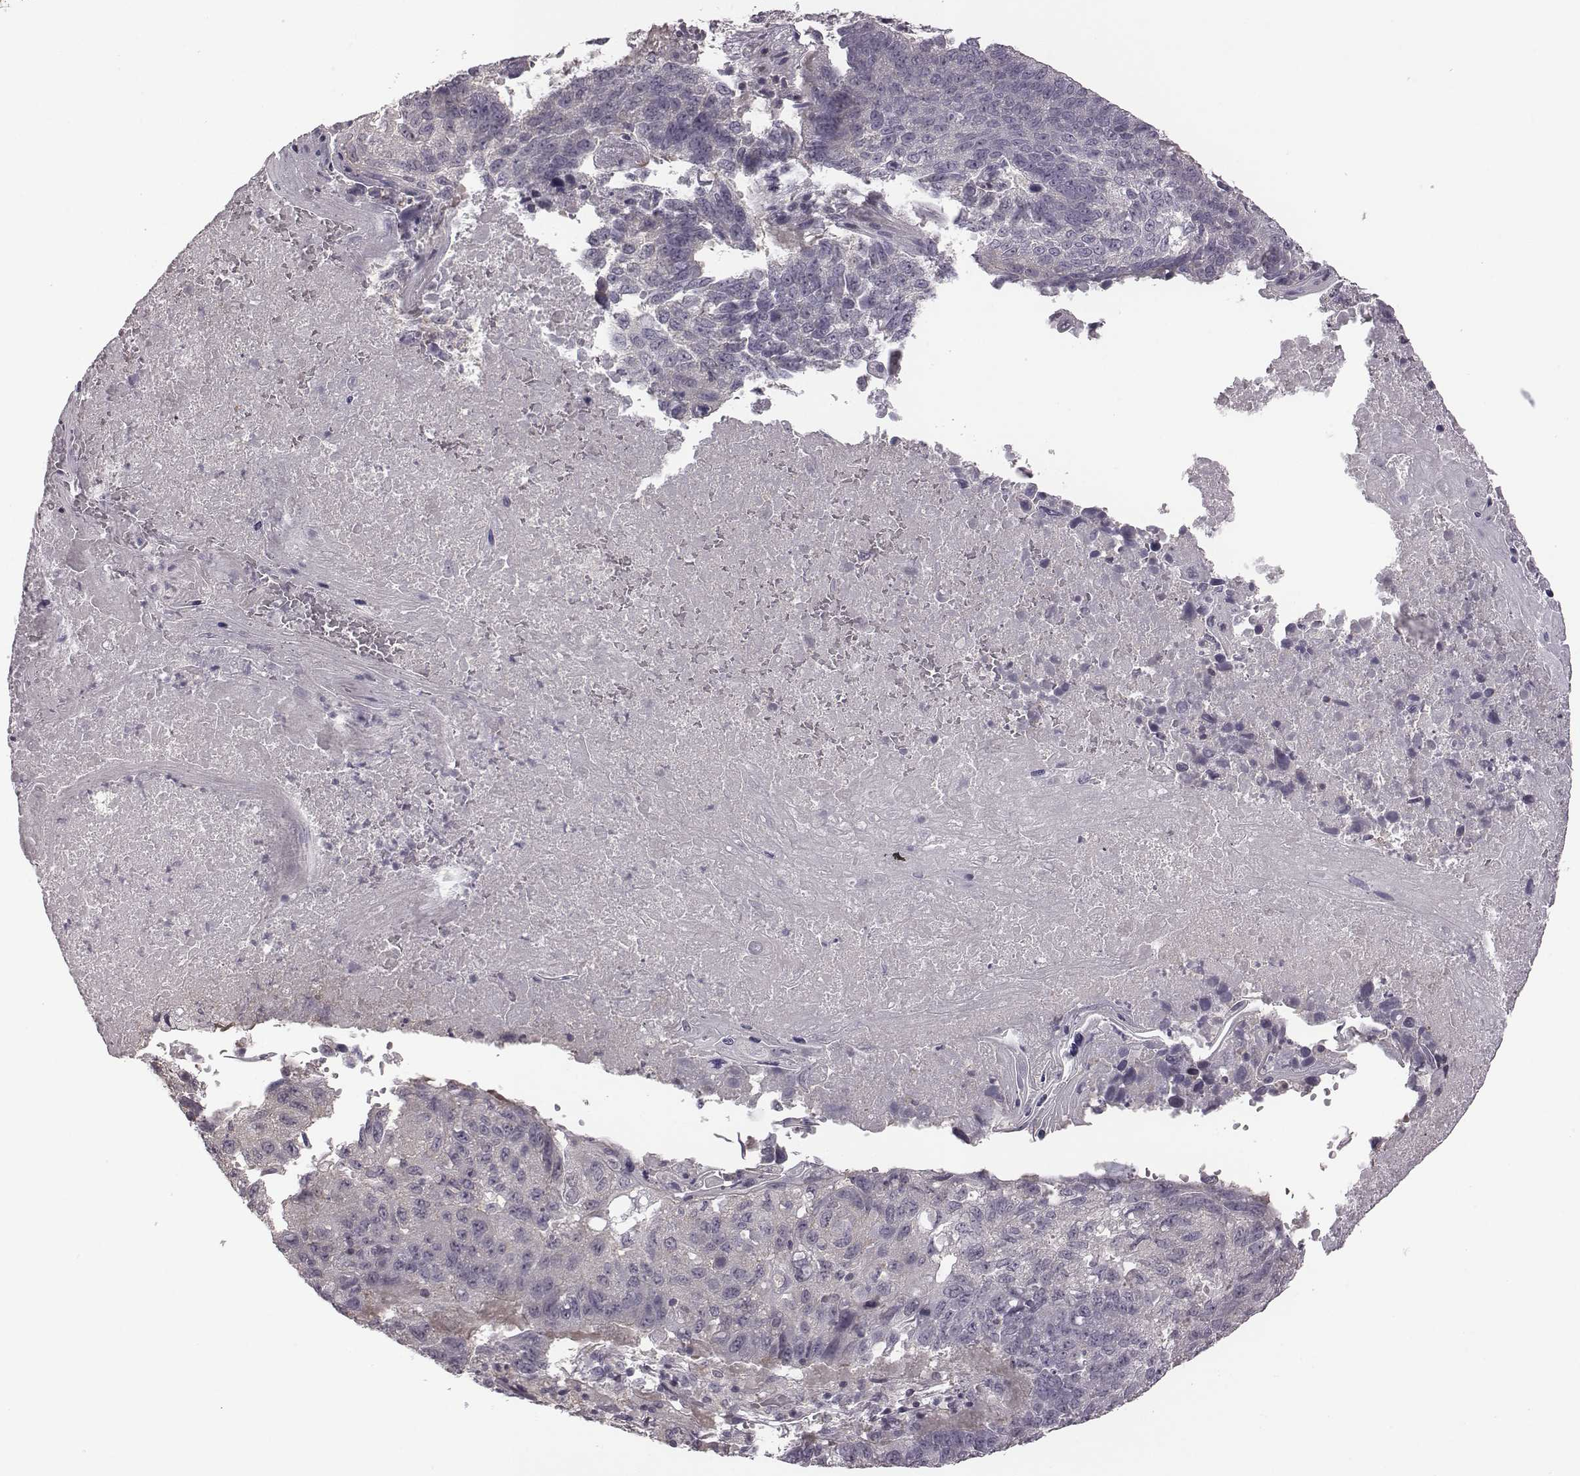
{"staining": {"intensity": "negative", "quantity": "none", "location": "none"}, "tissue": "lung cancer", "cell_type": "Tumor cells", "image_type": "cancer", "snomed": [{"axis": "morphology", "description": "Squamous cell carcinoma, NOS"}, {"axis": "topography", "description": "Lung"}], "caption": "The image displays no significant positivity in tumor cells of squamous cell carcinoma (lung).", "gene": "BICDL1", "patient": {"sex": "male", "age": 73}}